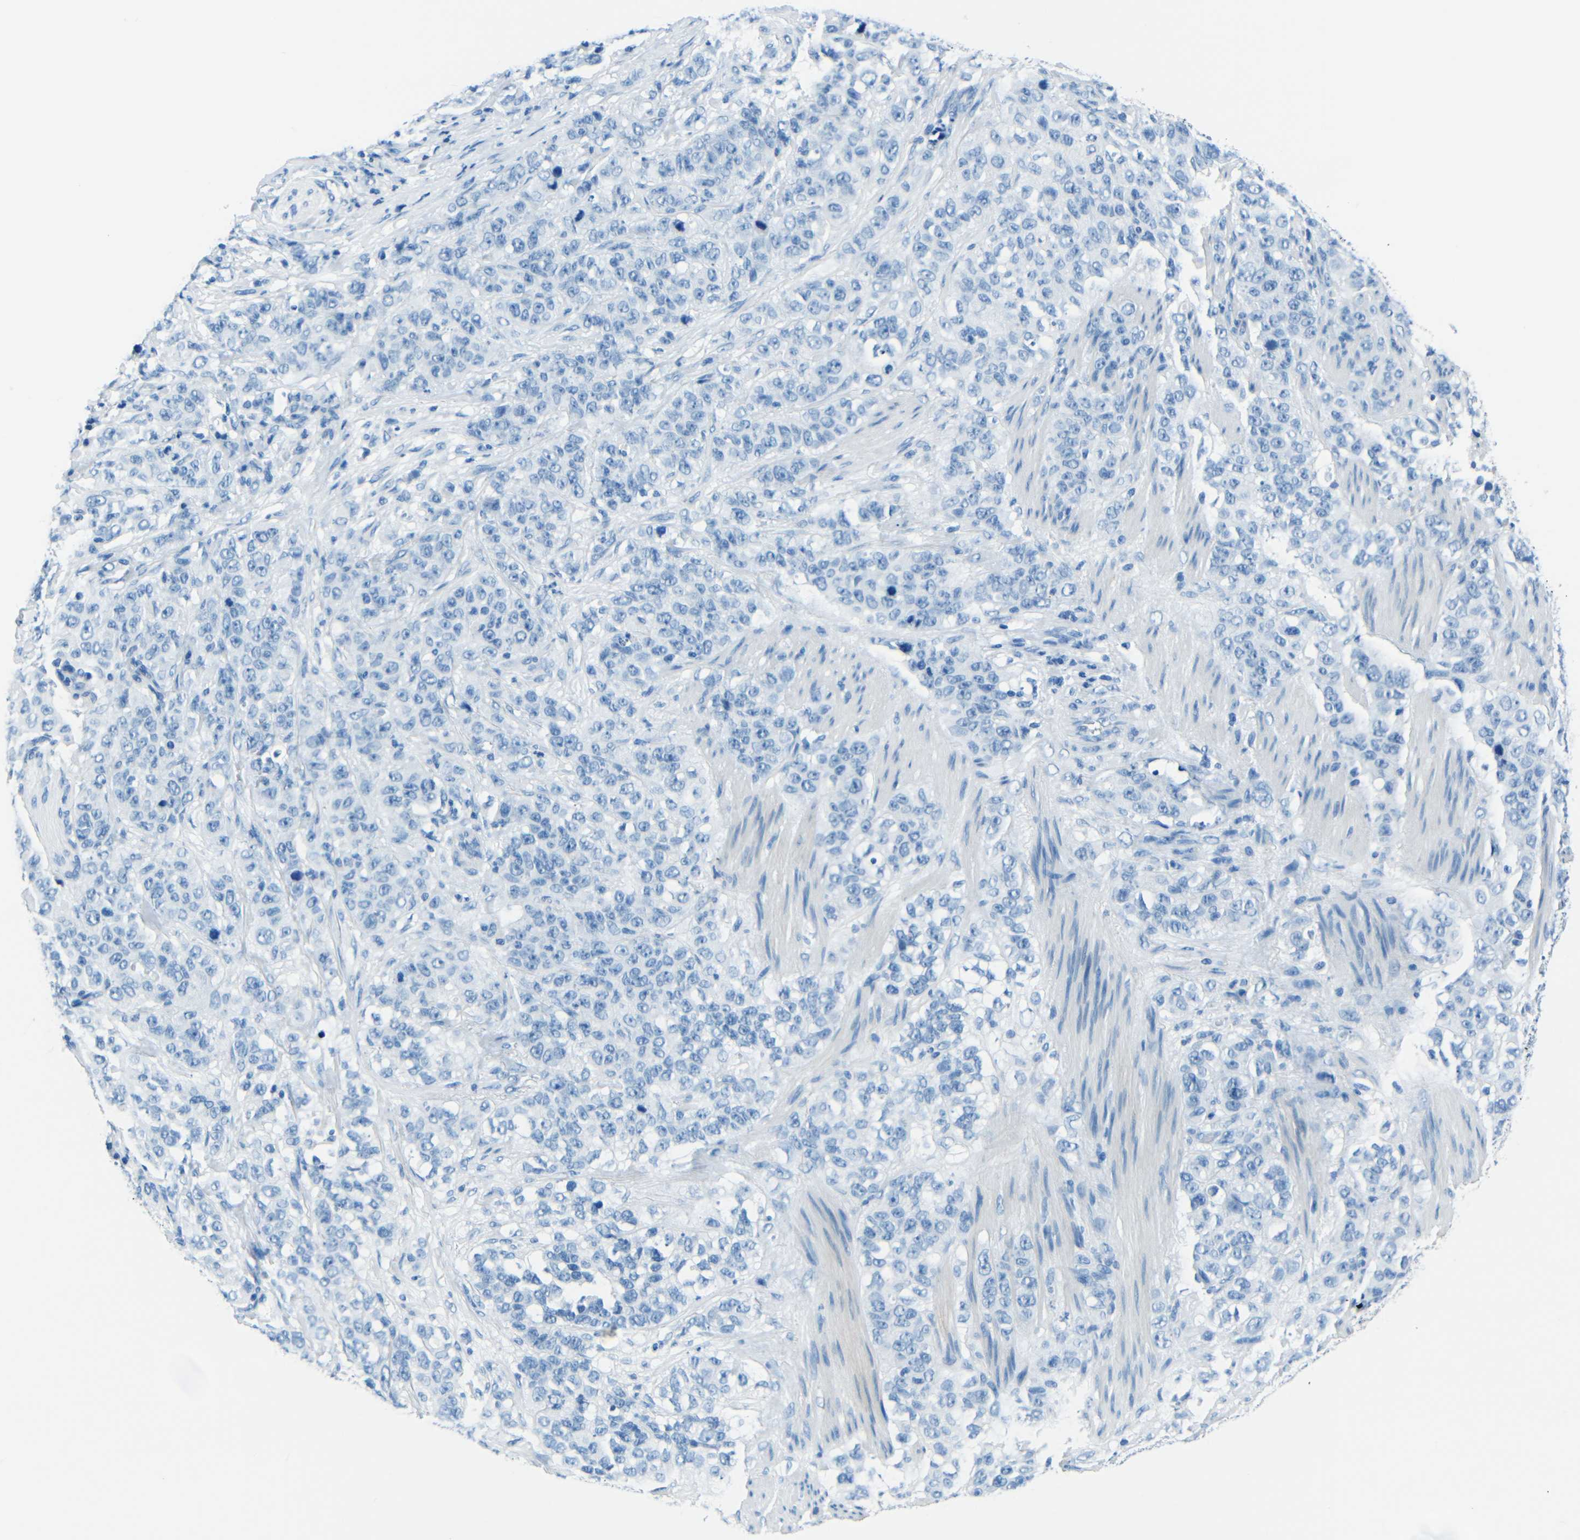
{"staining": {"intensity": "negative", "quantity": "none", "location": "none"}, "tissue": "stomach cancer", "cell_type": "Tumor cells", "image_type": "cancer", "snomed": [{"axis": "morphology", "description": "Adenocarcinoma, NOS"}, {"axis": "topography", "description": "Stomach"}], "caption": "Protein analysis of adenocarcinoma (stomach) shows no significant staining in tumor cells.", "gene": "FBN2", "patient": {"sex": "male", "age": 48}}